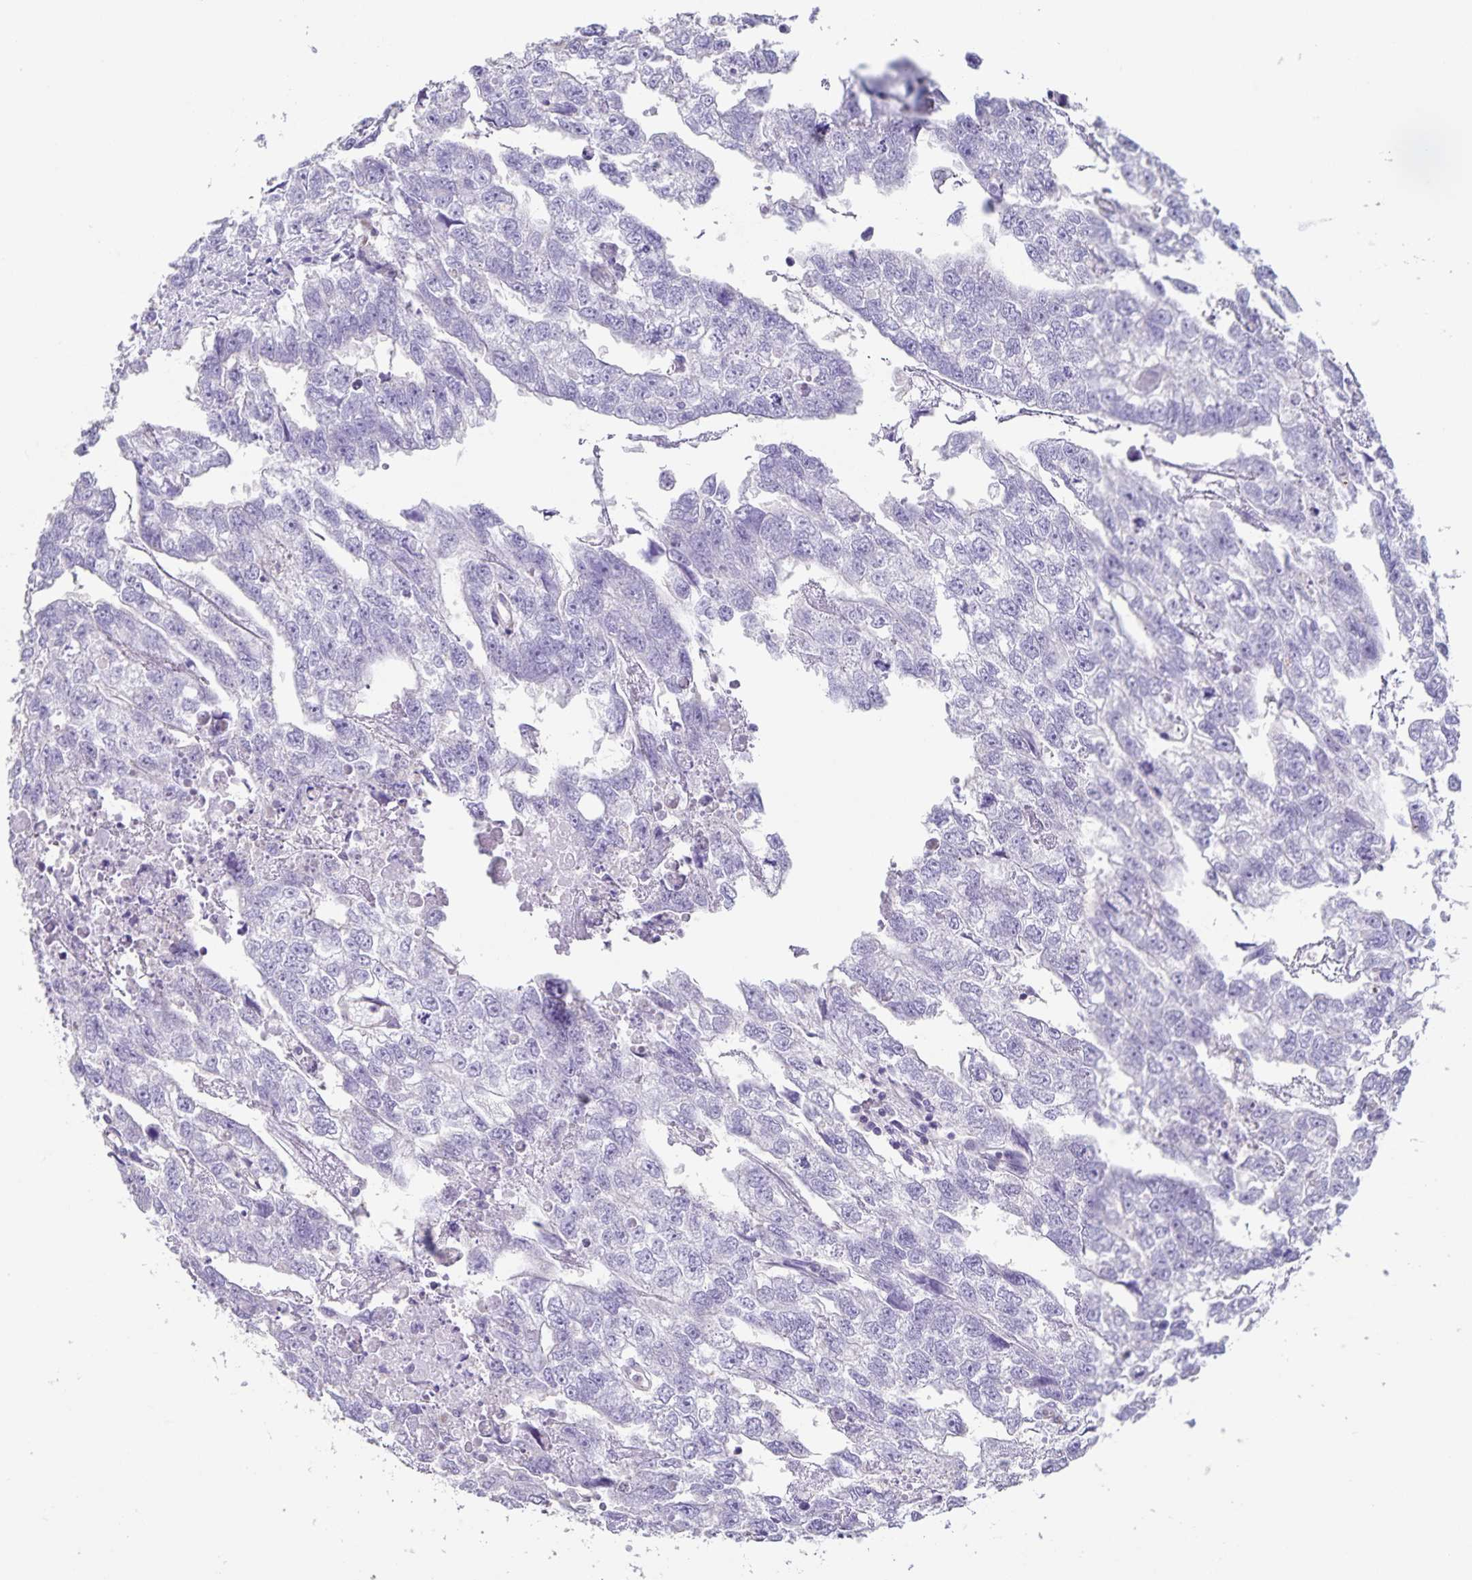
{"staining": {"intensity": "negative", "quantity": "none", "location": "none"}, "tissue": "testis cancer", "cell_type": "Tumor cells", "image_type": "cancer", "snomed": [{"axis": "morphology", "description": "Carcinoma, Embryonal, NOS"}, {"axis": "morphology", "description": "Teratoma, malignant, NOS"}, {"axis": "topography", "description": "Testis"}], "caption": "IHC photomicrograph of neoplastic tissue: human testis cancer stained with DAB shows no significant protein positivity in tumor cells. The staining is performed using DAB brown chromogen with nuclei counter-stained in using hematoxylin.", "gene": "SYNM", "patient": {"sex": "male", "age": 44}}